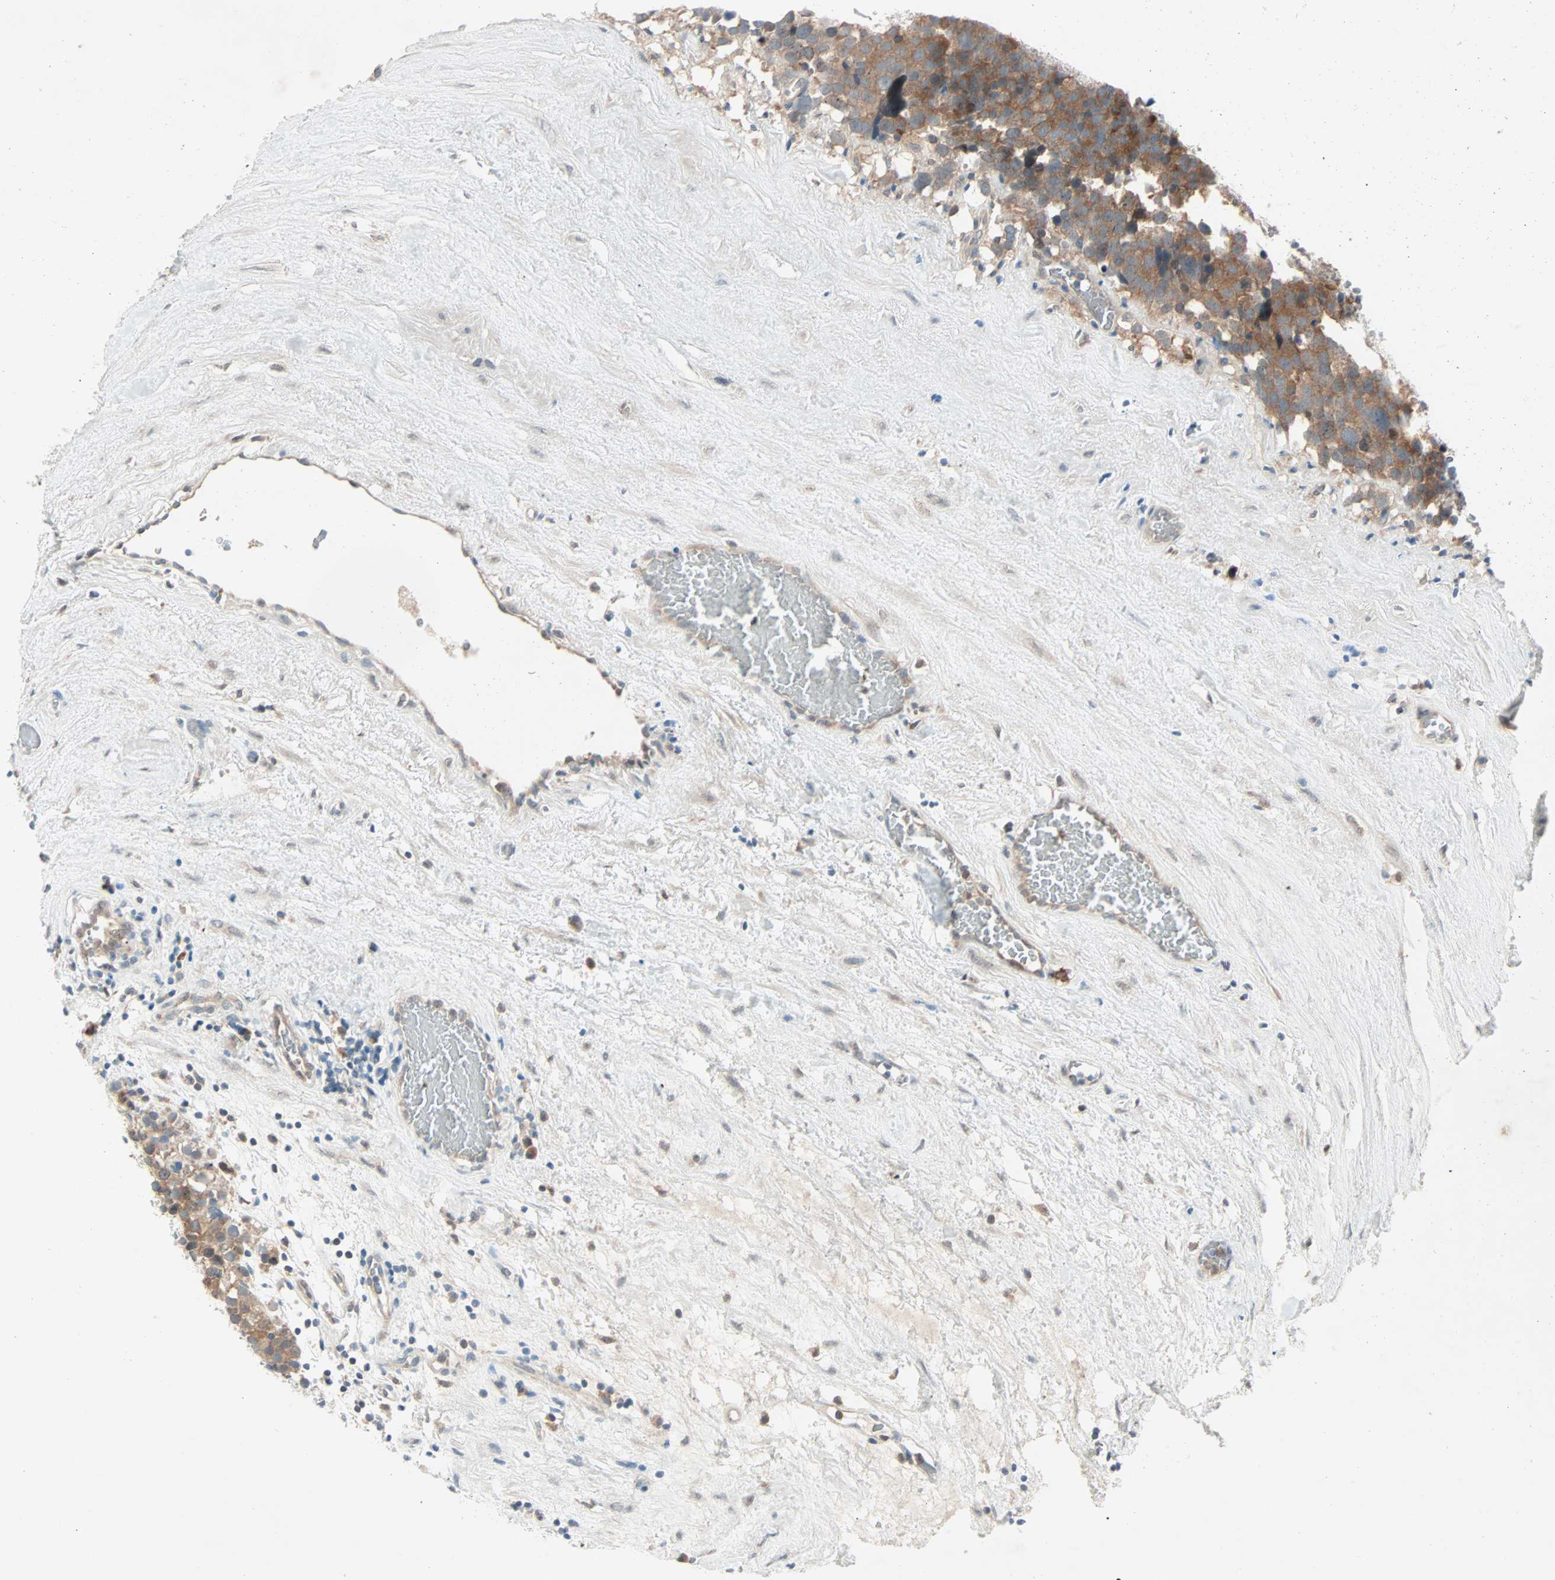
{"staining": {"intensity": "moderate", "quantity": ">75%", "location": "cytoplasmic/membranous"}, "tissue": "testis cancer", "cell_type": "Tumor cells", "image_type": "cancer", "snomed": [{"axis": "morphology", "description": "Seminoma, NOS"}, {"axis": "topography", "description": "Testis"}], "caption": "Testis cancer stained with a brown dye demonstrates moderate cytoplasmic/membranous positive positivity in about >75% of tumor cells.", "gene": "SMIM8", "patient": {"sex": "male", "age": 71}}